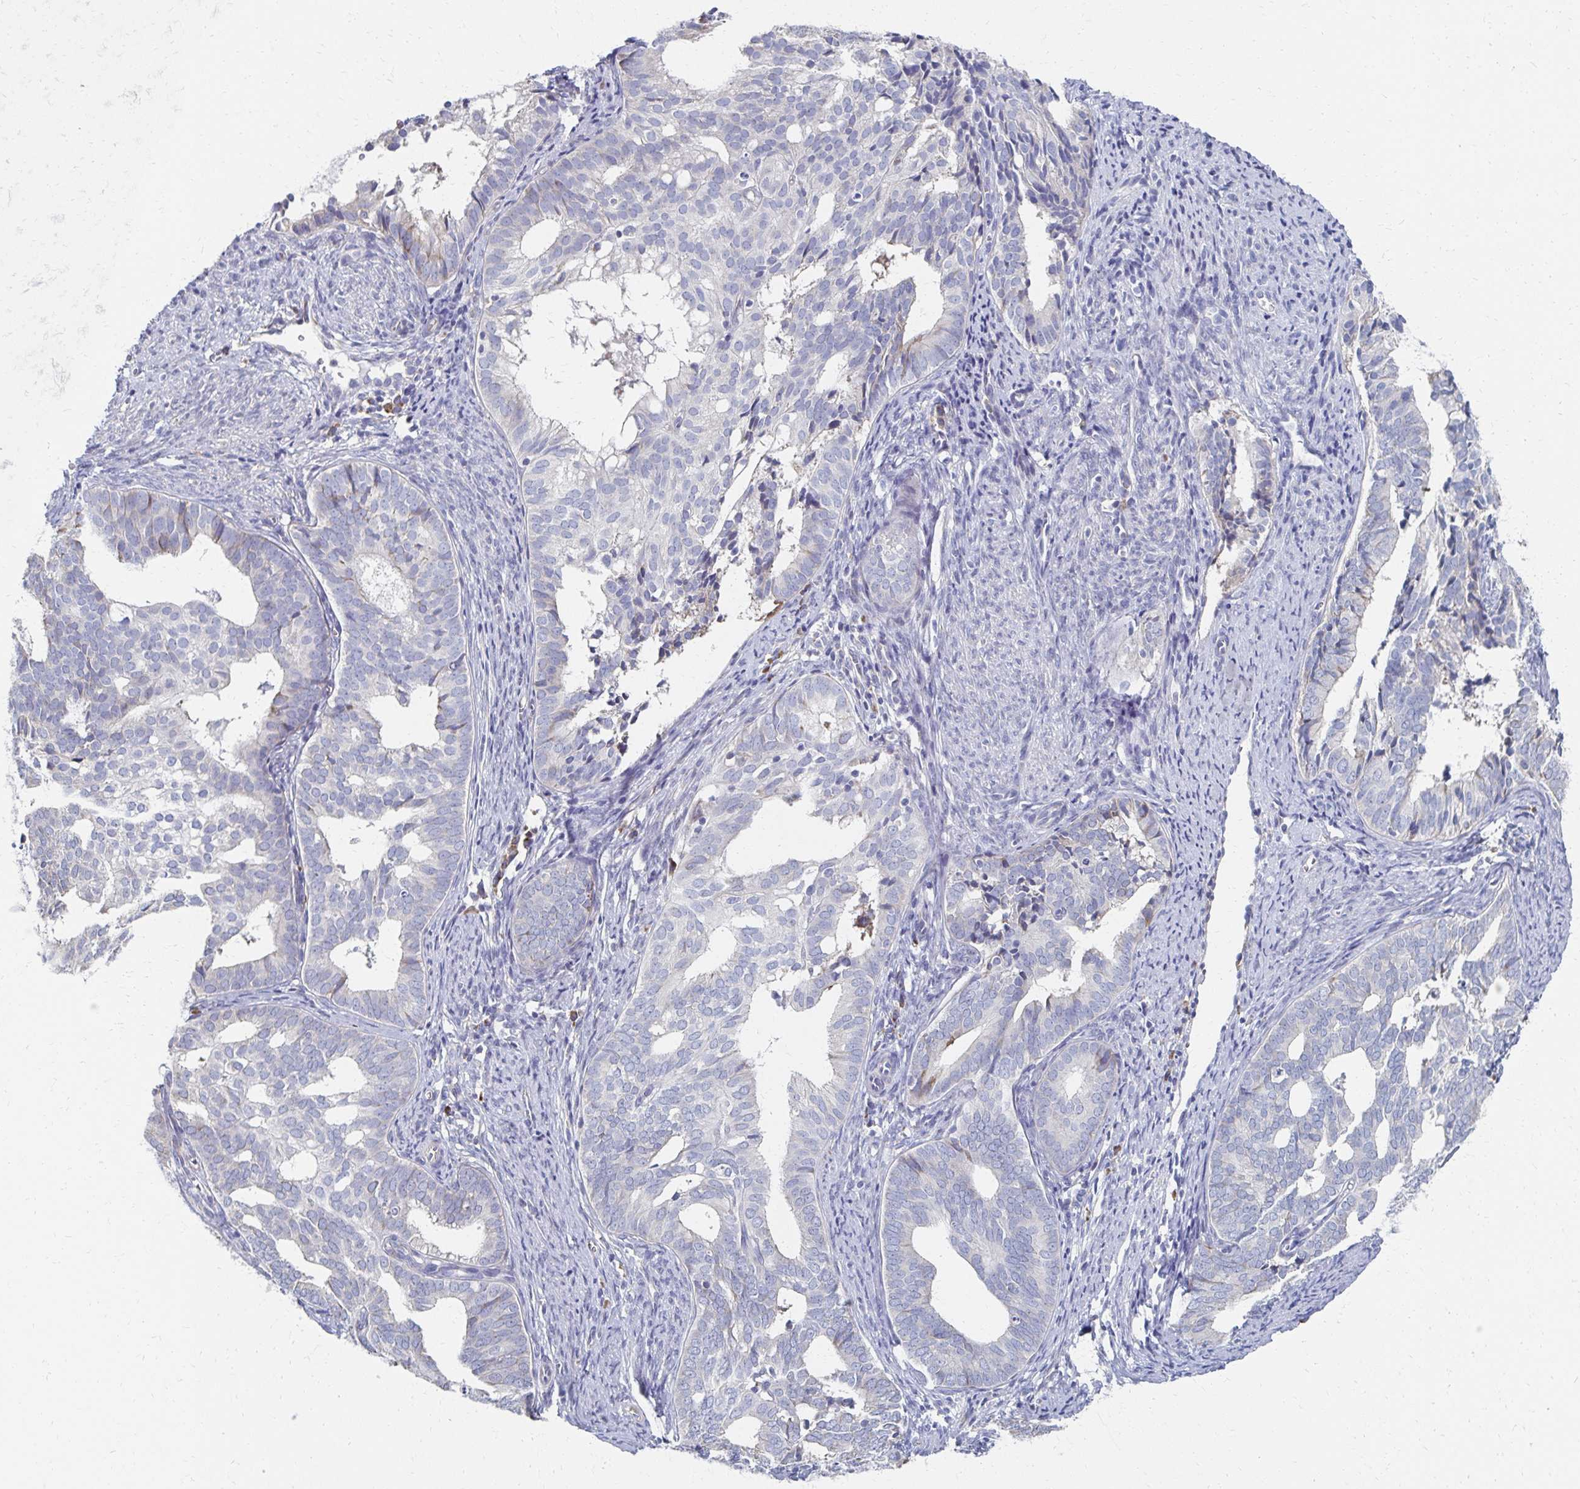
{"staining": {"intensity": "negative", "quantity": "none", "location": "none"}, "tissue": "endometrial cancer", "cell_type": "Tumor cells", "image_type": "cancer", "snomed": [{"axis": "morphology", "description": "Adenocarcinoma, NOS"}, {"axis": "topography", "description": "Endometrium"}], "caption": "Image shows no protein staining in tumor cells of endometrial adenocarcinoma tissue.", "gene": "ATP1A3", "patient": {"sex": "female", "age": 75}}